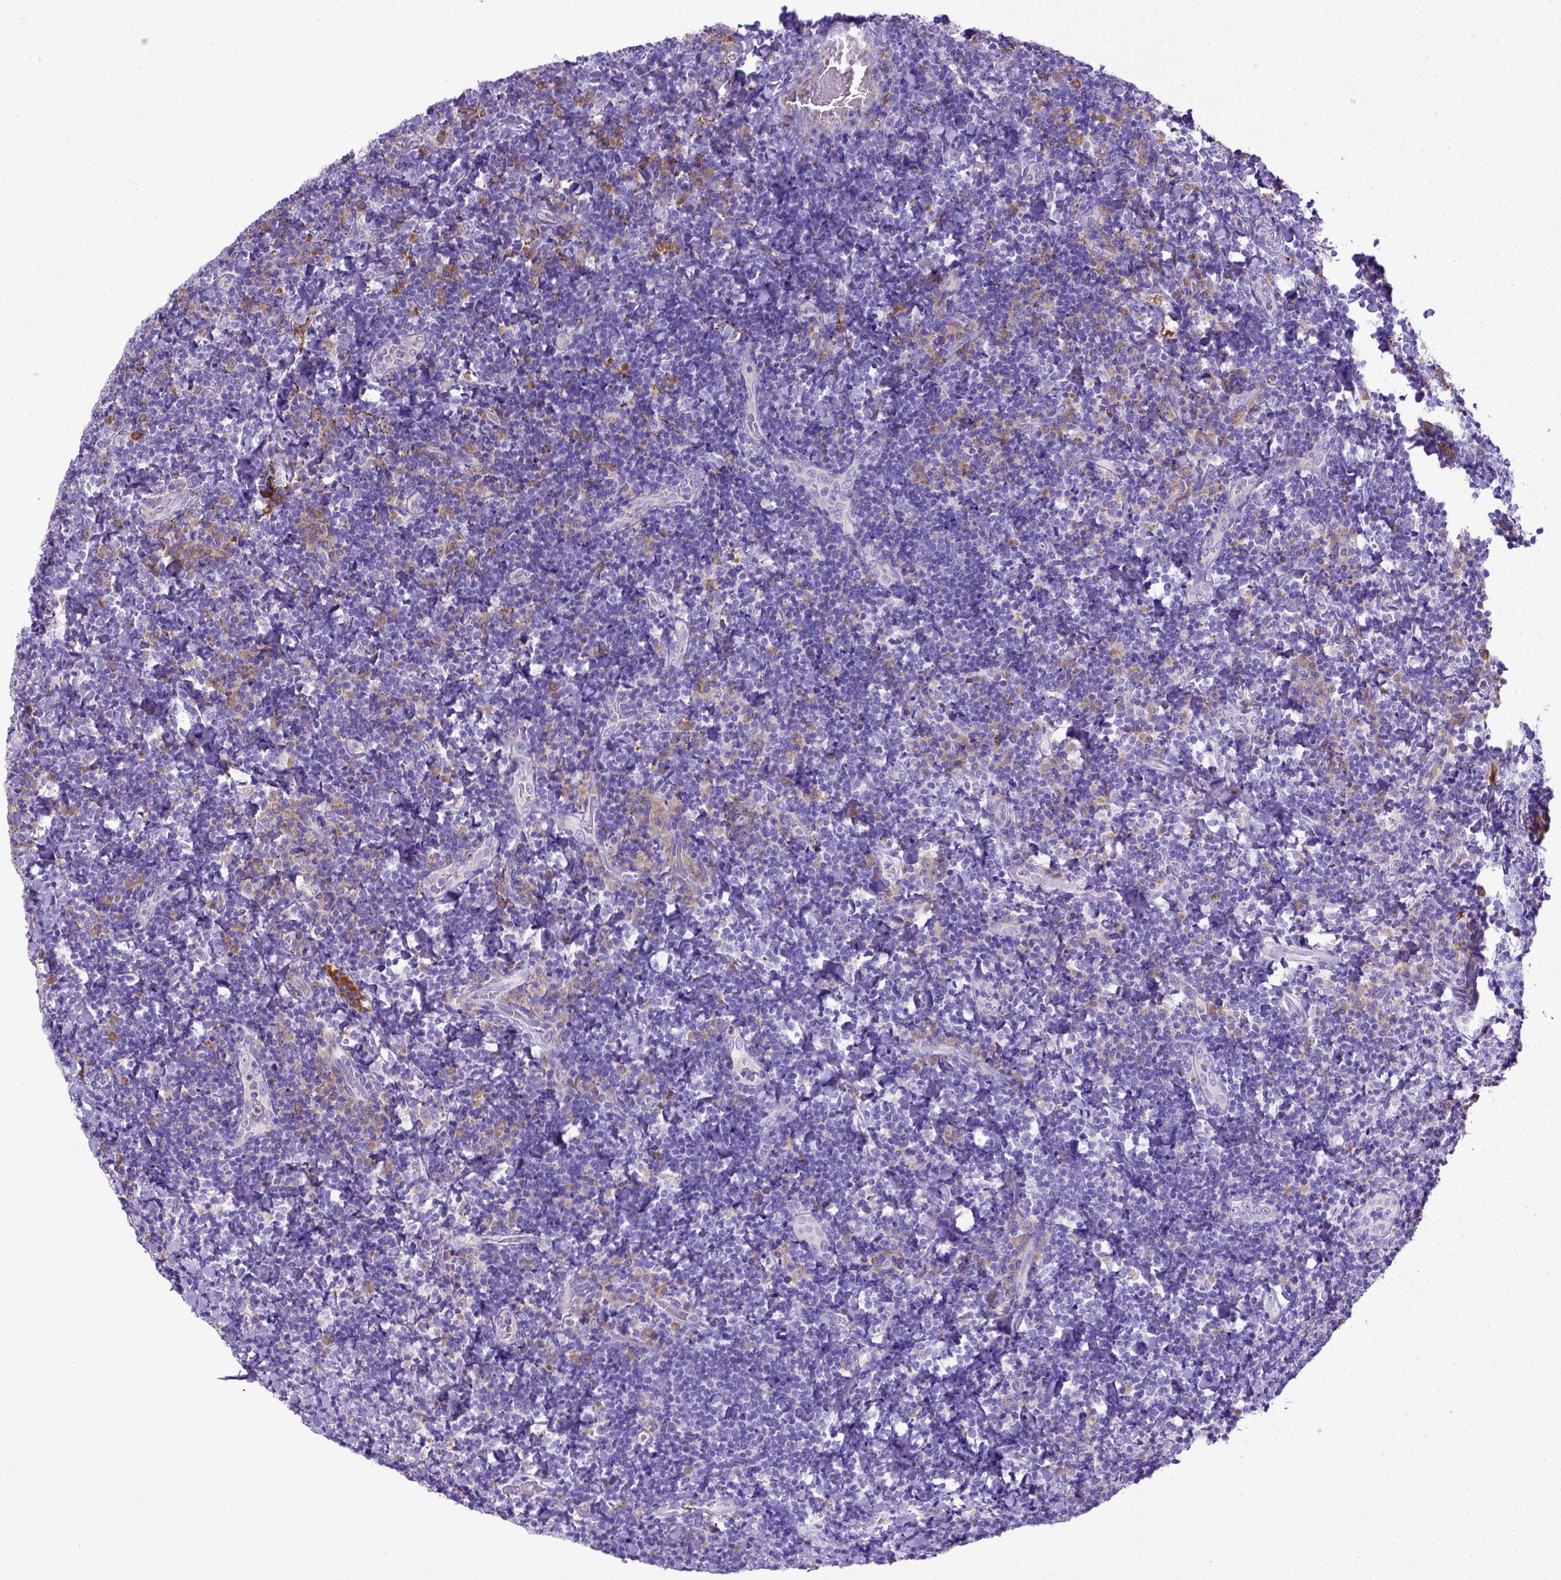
{"staining": {"intensity": "negative", "quantity": "none", "location": "none"}, "tissue": "tonsil", "cell_type": "Germinal center cells", "image_type": "normal", "snomed": [{"axis": "morphology", "description": "Normal tissue, NOS"}, {"axis": "topography", "description": "Tonsil"}], "caption": "This is an immunohistochemistry (IHC) photomicrograph of normal tonsil. There is no staining in germinal center cells.", "gene": "CFAP300", "patient": {"sex": "male", "age": 17}}